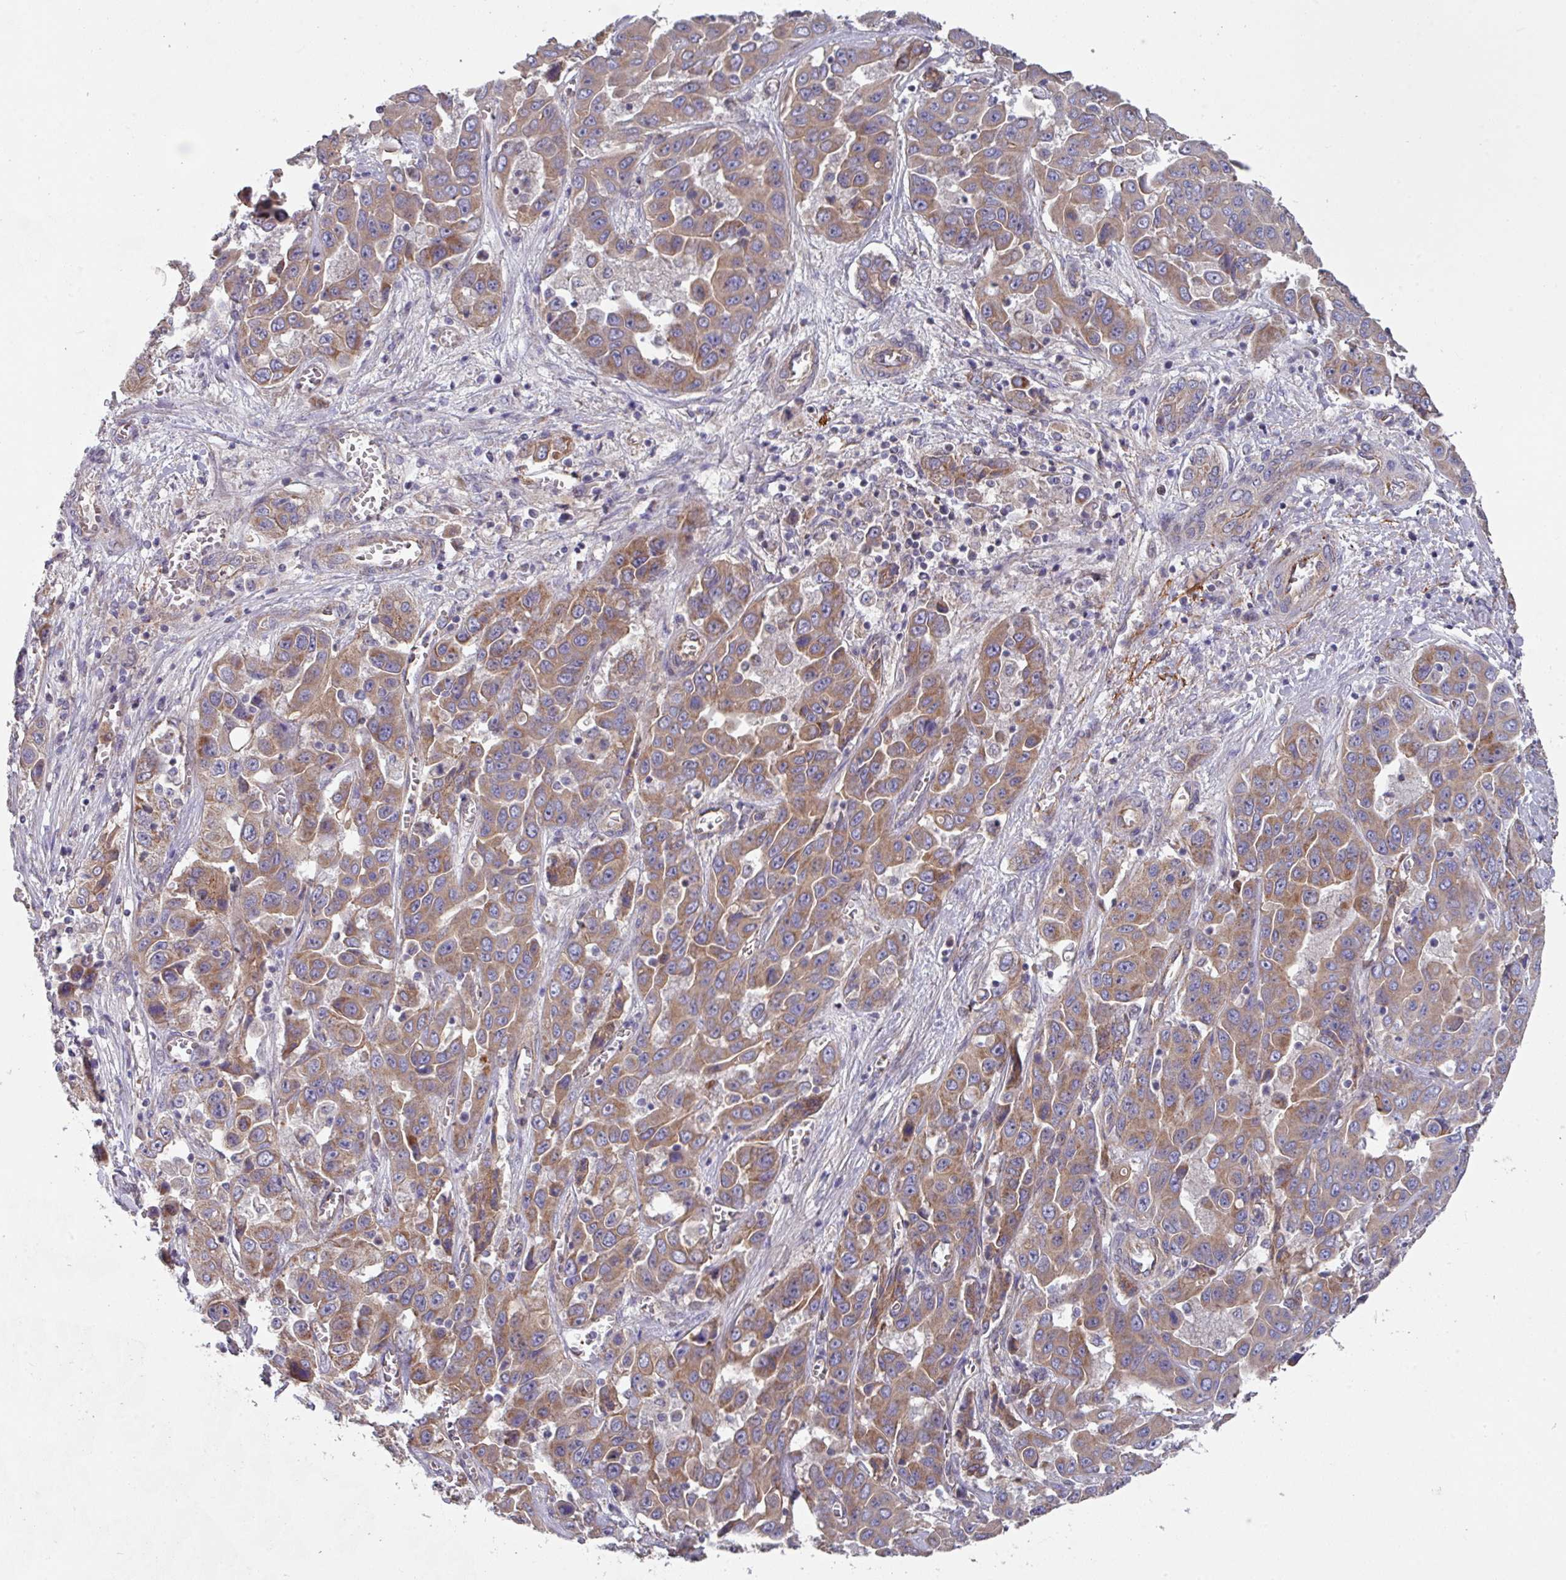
{"staining": {"intensity": "moderate", "quantity": ">75%", "location": "cytoplasmic/membranous"}, "tissue": "liver cancer", "cell_type": "Tumor cells", "image_type": "cancer", "snomed": [{"axis": "morphology", "description": "Cholangiocarcinoma"}, {"axis": "topography", "description": "Liver"}], "caption": "This micrograph displays immunohistochemistry staining of liver cancer (cholangiocarcinoma), with medium moderate cytoplasmic/membranous staining in about >75% of tumor cells.", "gene": "DCAF12L2", "patient": {"sex": "female", "age": 52}}